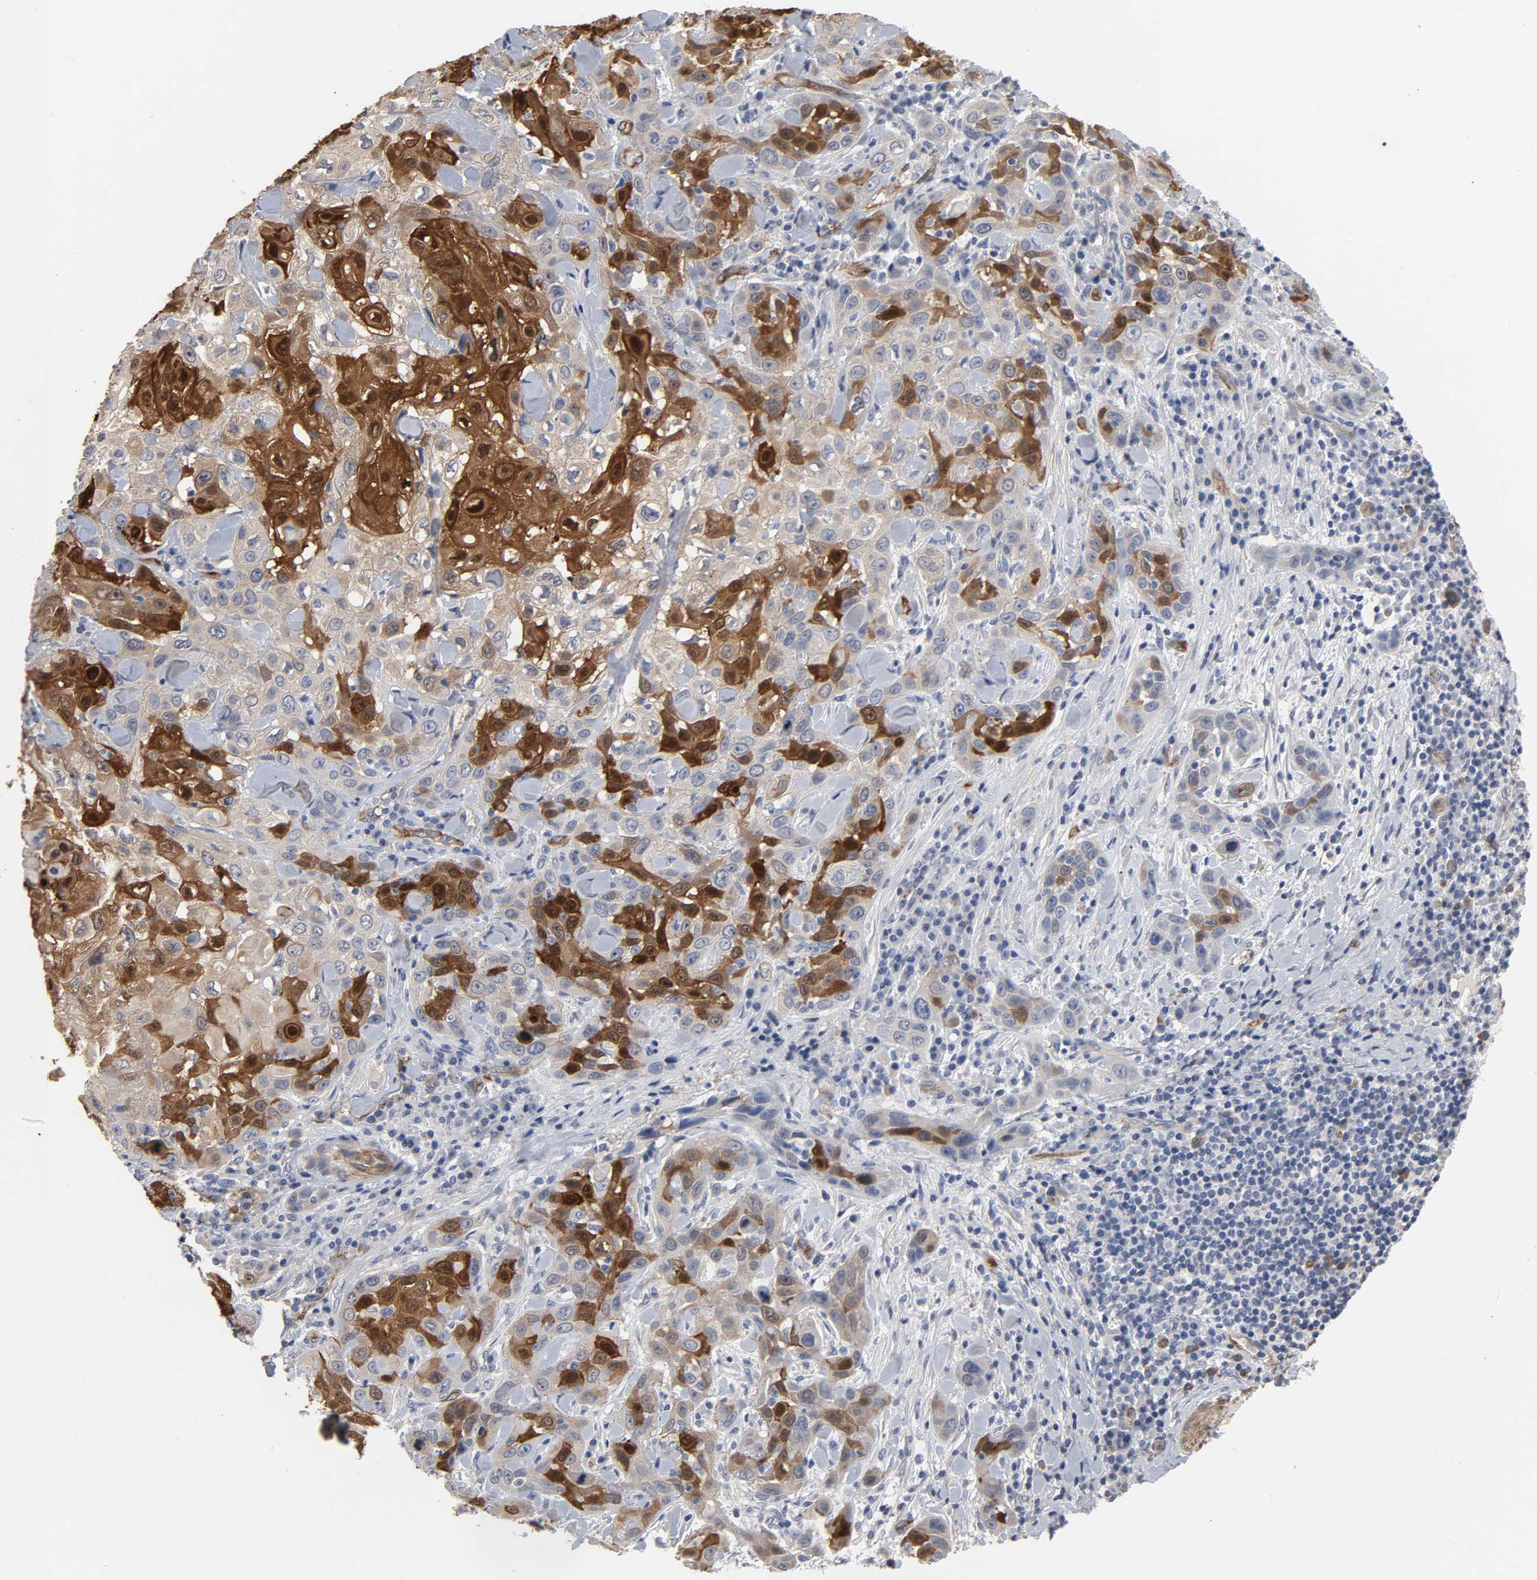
{"staining": {"intensity": "strong", "quantity": "25%-75%", "location": "cytoplasmic/membranous,nuclear"}, "tissue": "skin cancer", "cell_type": "Tumor cells", "image_type": "cancer", "snomed": [{"axis": "morphology", "description": "Squamous cell carcinoma, NOS"}, {"axis": "topography", "description": "Skin"}], "caption": "IHC histopathology image of neoplastic tissue: human squamous cell carcinoma (skin) stained using IHC shows high levels of strong protein expression localized specifically in the cytoplasmic/membranous and nuclear of tumor cells, appearing as a cytoplasmic/membranous and nuclear brown color.", "gene": "KDR", "patient": {"sex": "male", "age": 84}}